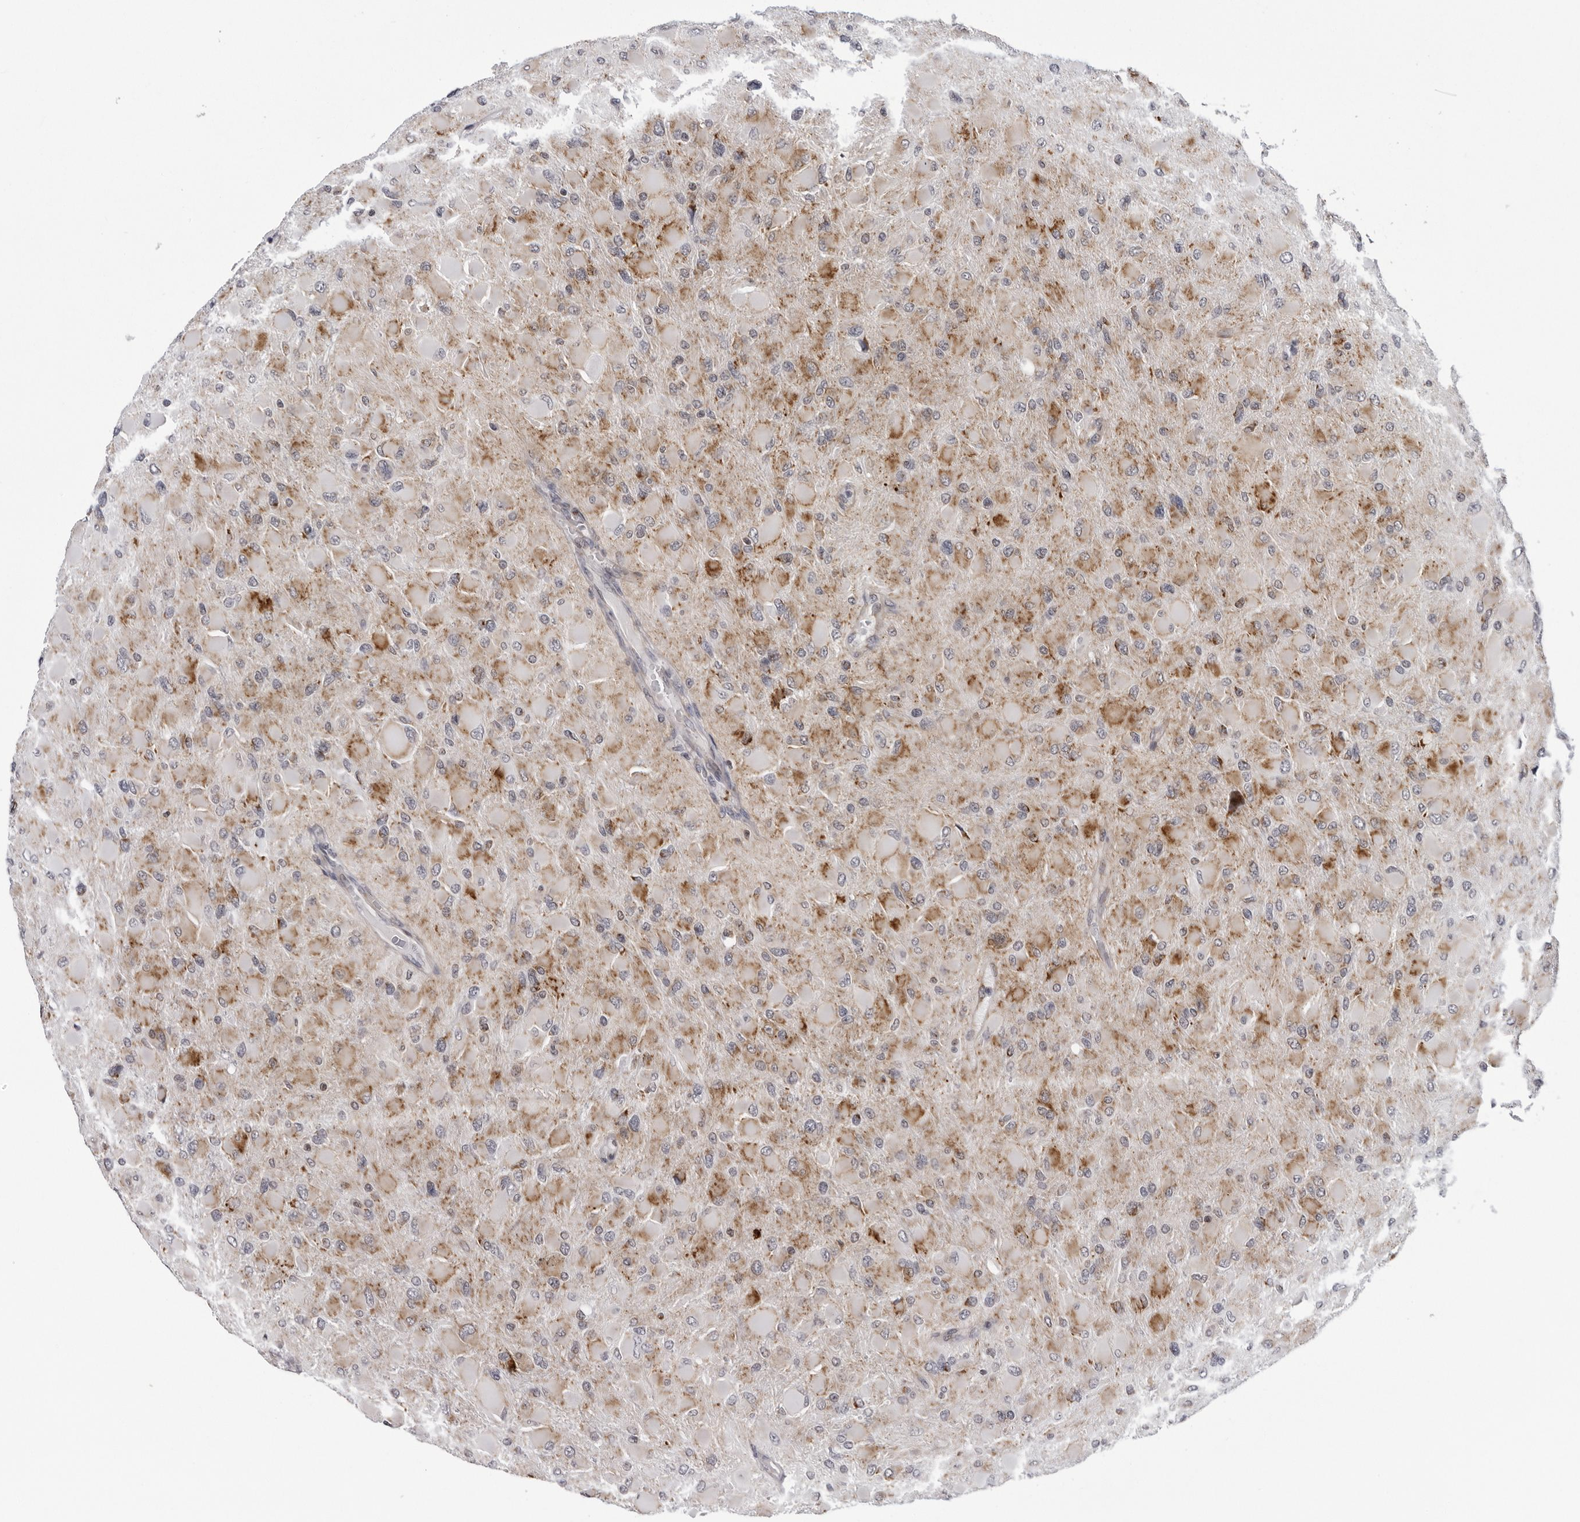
{"staining": {"intensity": "moderate", "quantity": "25%-75%", "location": "cytoplasmic/membranous"}, "tissue": "glioma", "cell_type": "Tumor cells", "image_type": "cancer", "snomed": [{"axis": "morphology", "description": "Glioma, malignant, High grade"}, {"axis": "topography", "description": "Cerebral cortex"}], "caption": "Glioma tissue reveals moderate cytoplasmic/membranous positivity in about 25%-75% of tumor cells, visualized by immunohistochemistry. (DAB (3,3'-diaminobenzidine) IHC, brown staining for protein, blue staining for nuclei).", "gene": "CPT2", "patient": {"sex": "female", "age": 36}}